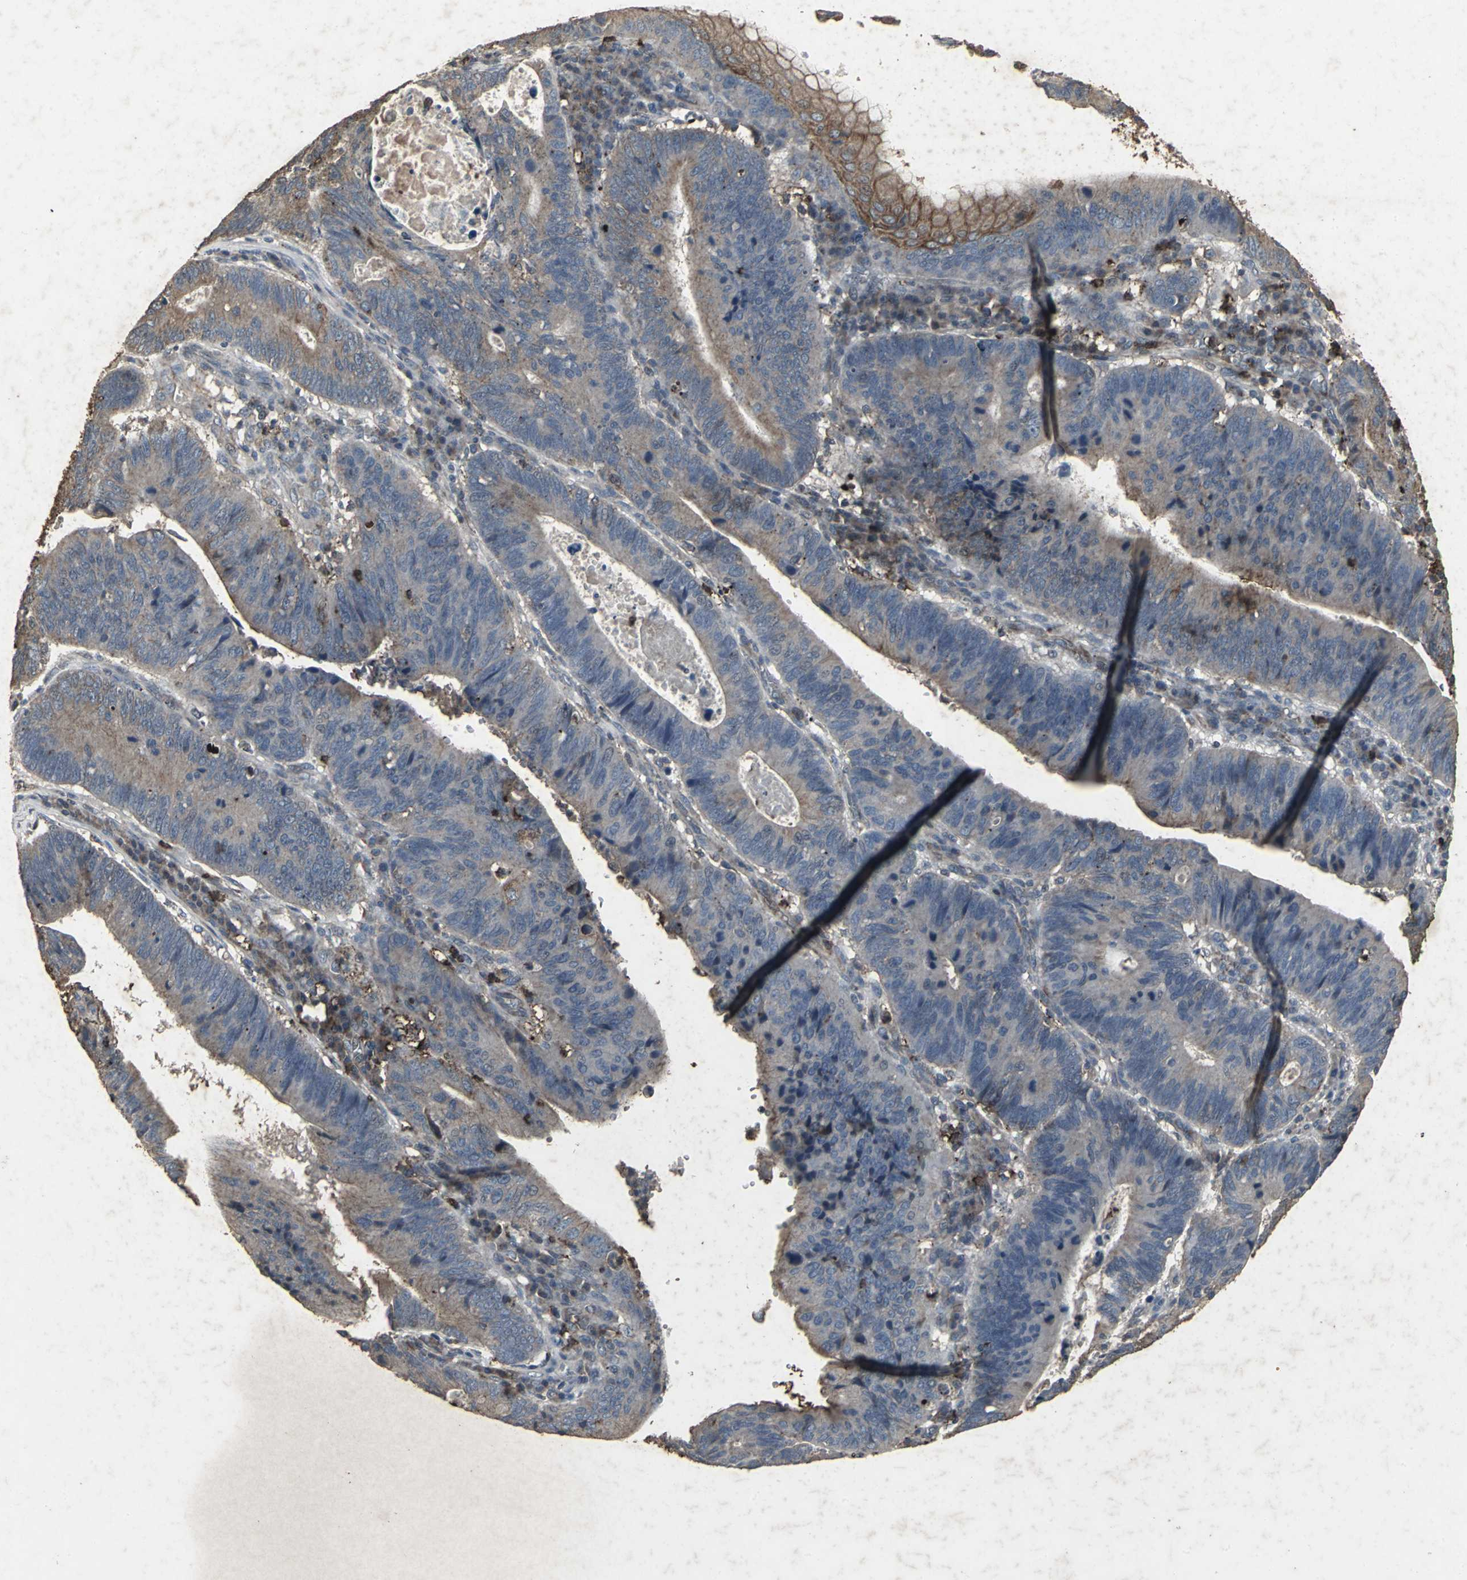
{"staining": {"intensity": "moderate", "quantity": ">75%", "location": "cytoplasmic/membranous"}, "tissue": "stomach cancer", "cell_type": "Tumor cells", "image_type": "cancer", "snomed": [{"axis": "morphology", "description": "Adenocarcinoma, NOS"}, {"axis": "topography", "description": "Stomach"}], "caption": "A brown stain shows moderate cytoplasmic/membranous positivity of a protein in human stomach adenocarcinoma tumor cells.", "gene": "CCR9", "patient": {"sex": "male", "age": 59}}